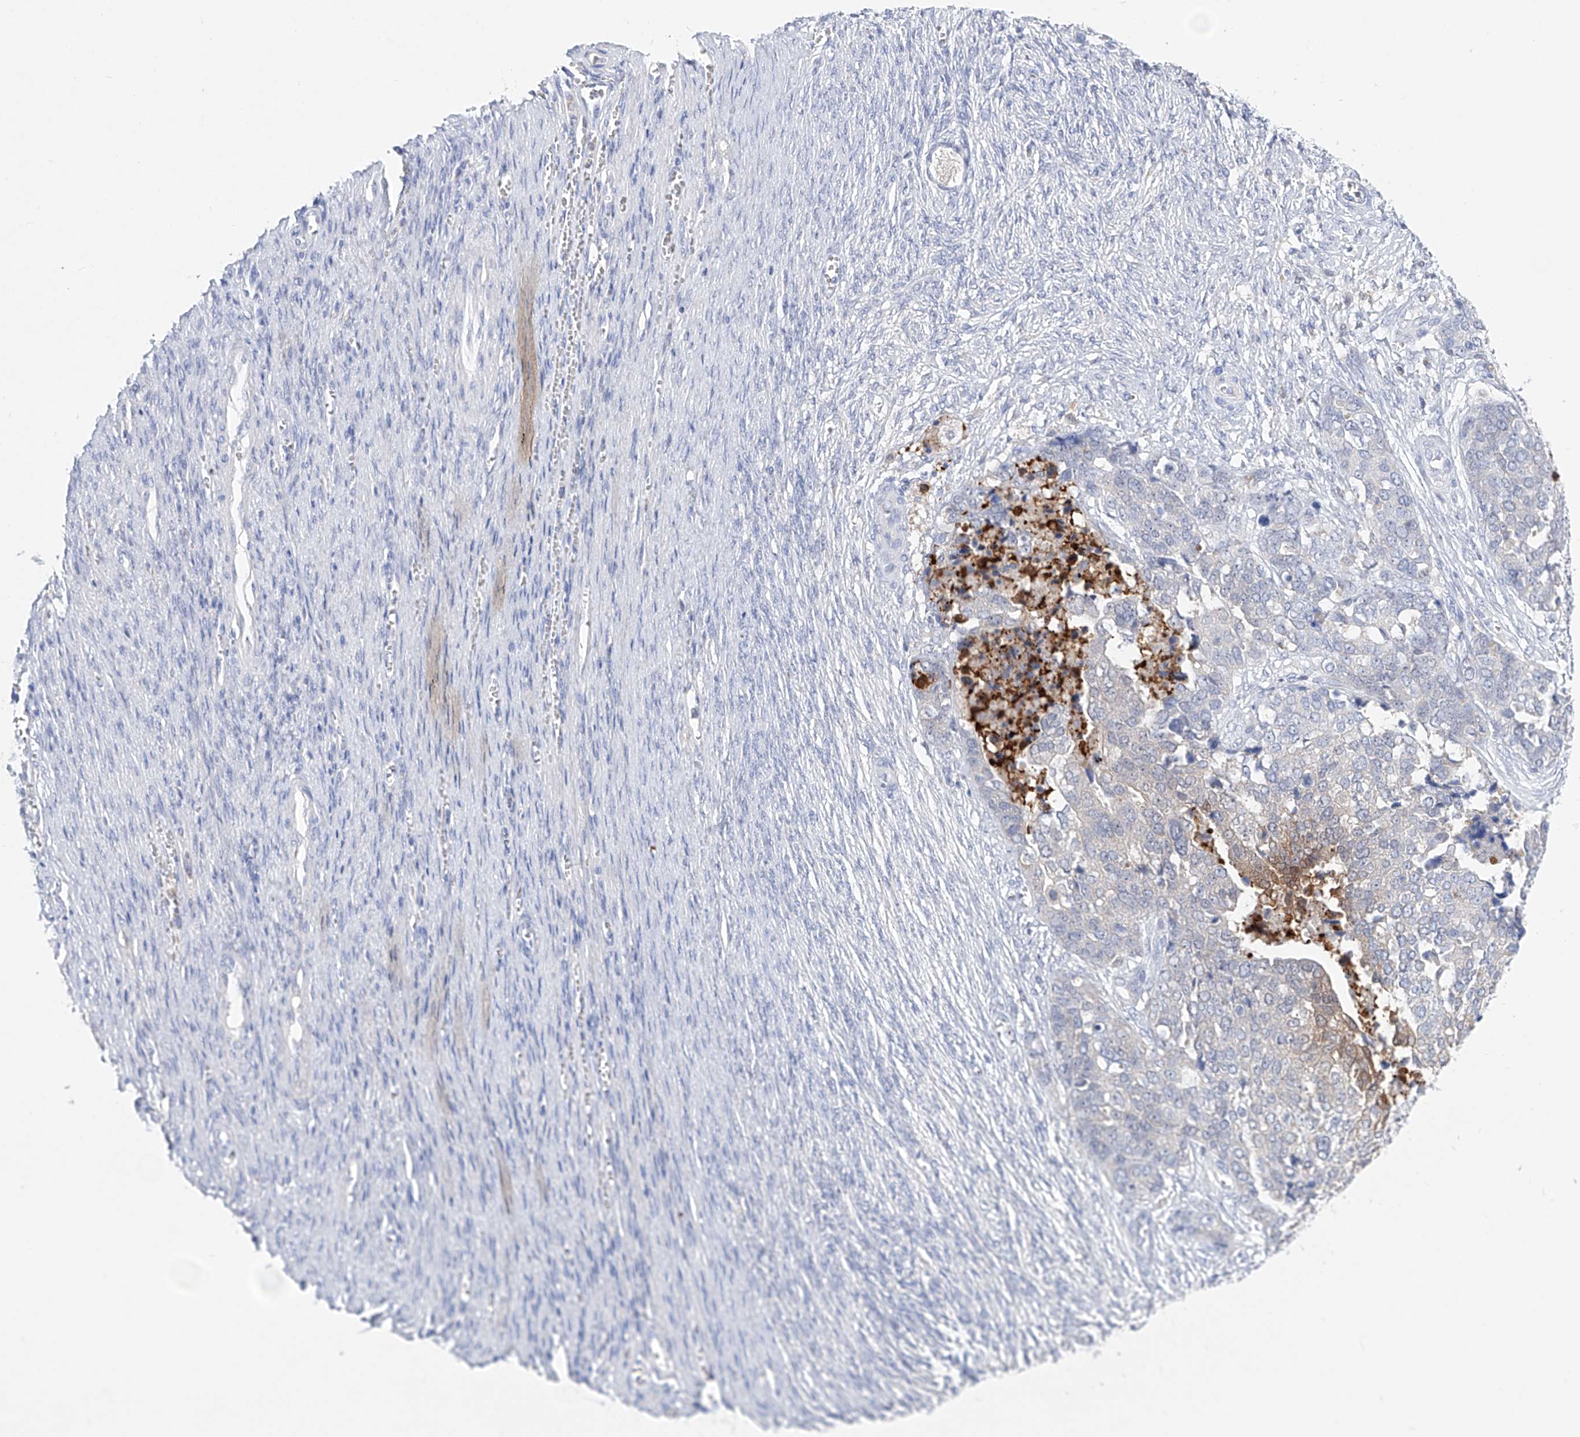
{"staining": {"intensity": "negative", "quantity": "none", "location": "none"}, "tissue": "ovarian cancer", "cell_type": "Tumor cells", "image_type": "cancer", "snomed": [{"axis": "morphology", "description": "Cystadenocarcinoma, serous, NOS"}, {"axis": "topography", "description": "Ovary"}], "caption": "A photomicrograph of human ovarian cancer is negative for staining in tumor cells.", "gene": "UFL1", "patient": {"sex": "female", "age": 44}}